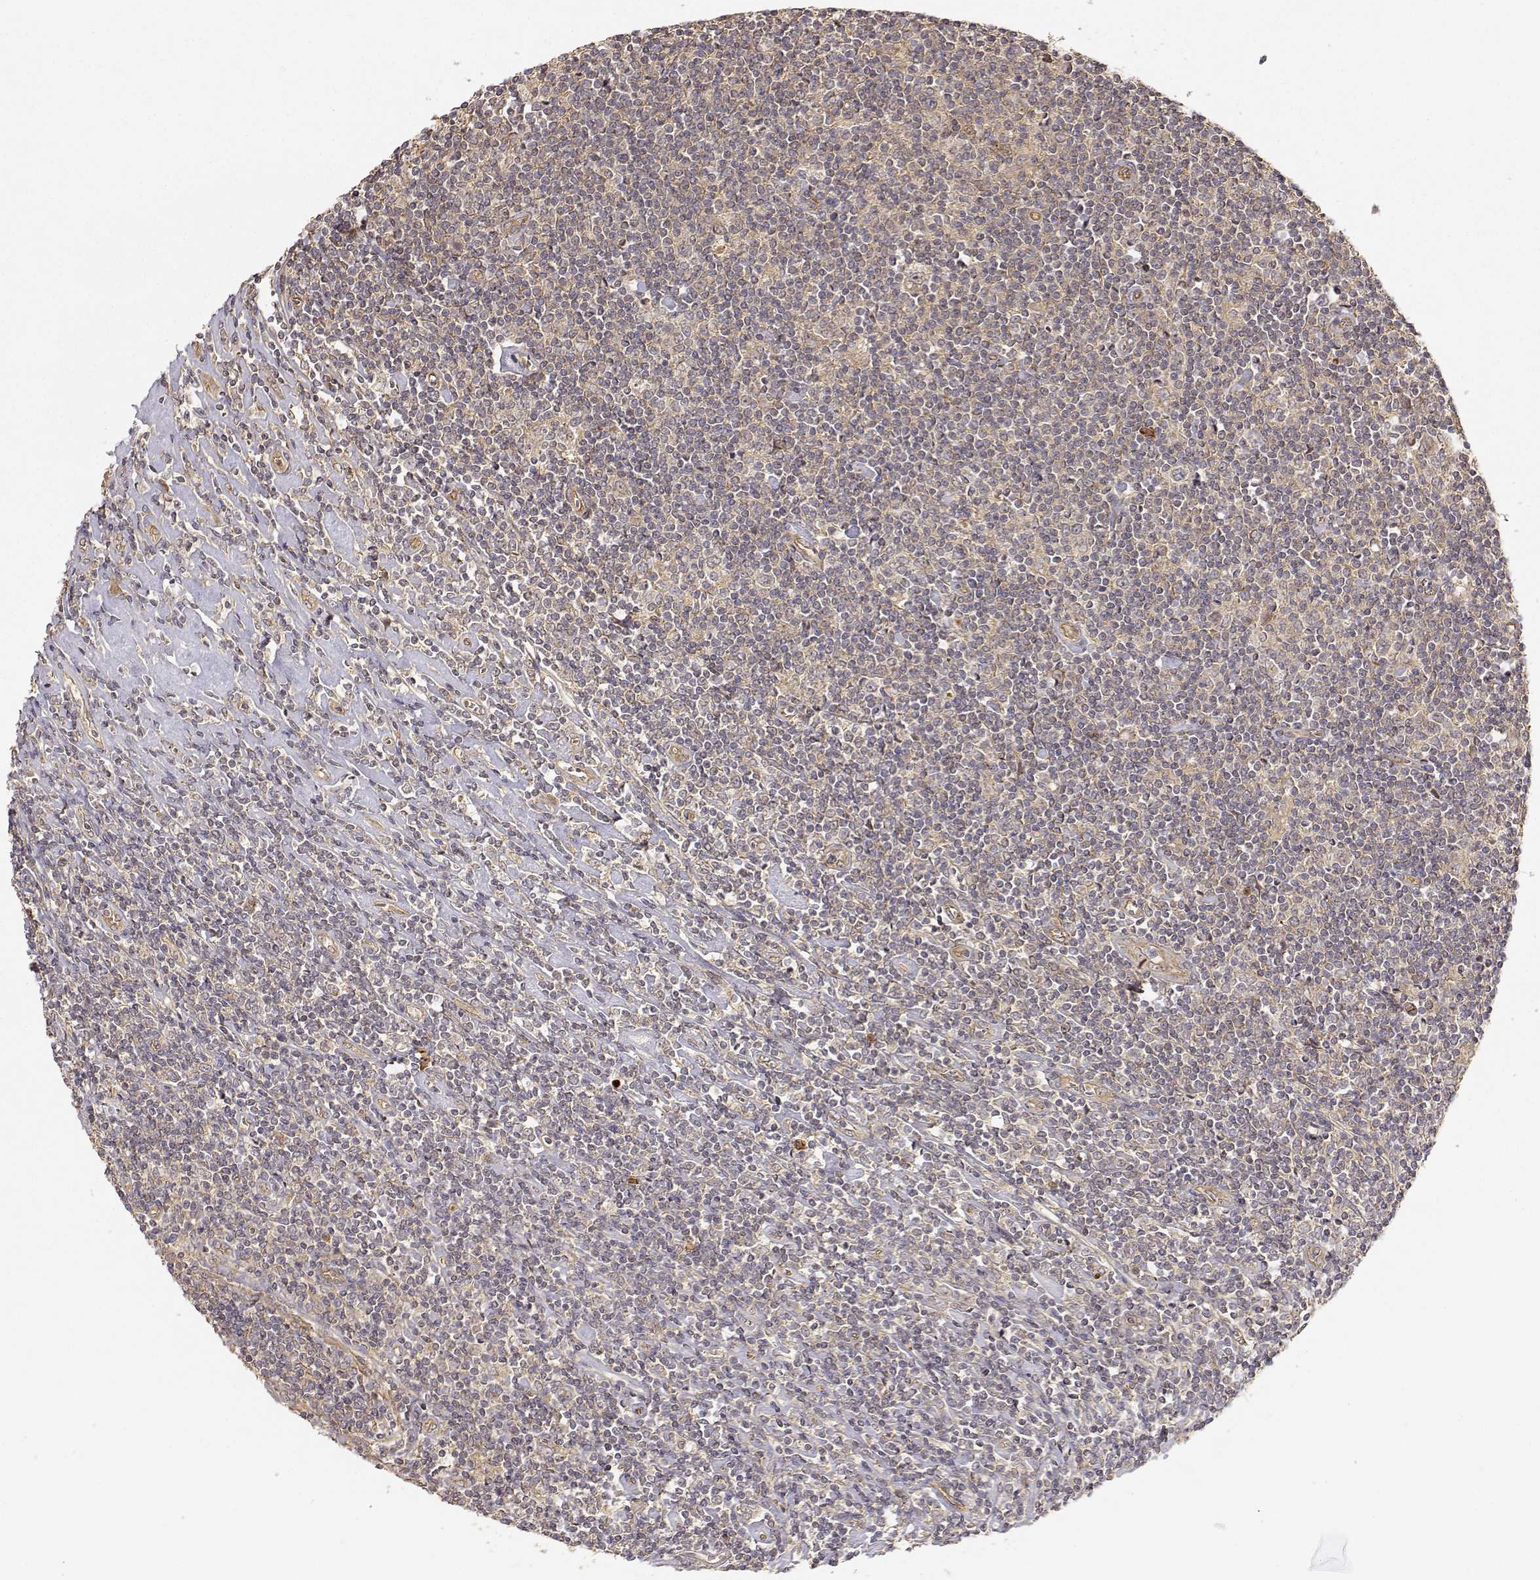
{"staining": {"intensity": "weak", "quantity": ">75%", "location": "cytoplasmic/membranous"}, "tissue": "lymphoma", "cell_type": "Tumor cells", "image_type": "cancer", "snomed": [{"axis": "morphology", "description": "Hodgkin's disease, NOS"}, {"axis": "topography", "description": "Lymph node"}], "caption": "Human Hodgkin's disease stained for a protein (brown) shows weak cytoplasmic/membranous positive expression in about >75% of tumor cells.", "gene": "CDK5RAP2", "patient": {"sex": "male", "age": 40}}